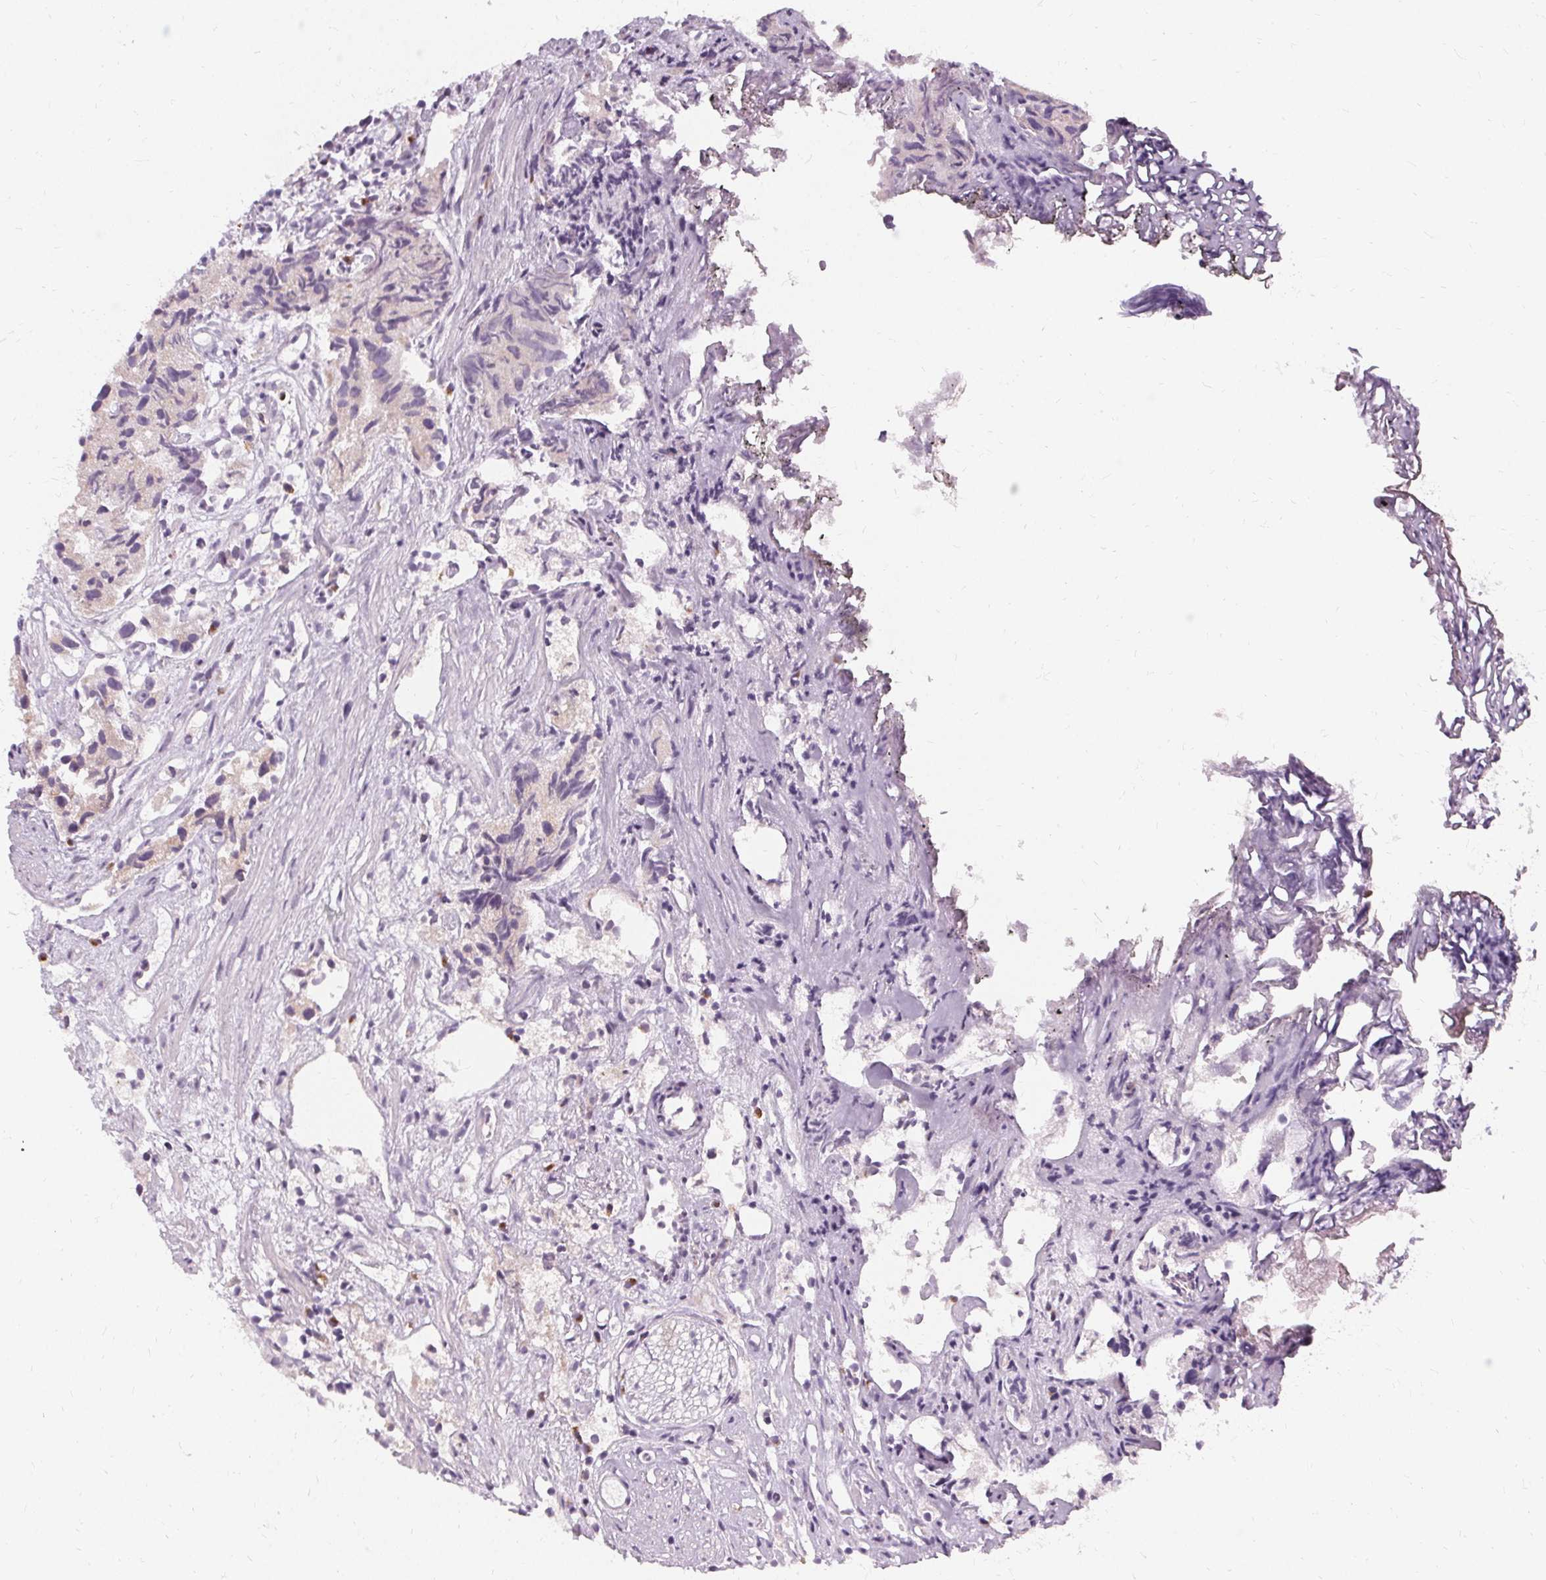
{"staining": {"intensity": "negative", "quantity": "none", "location": "none"}, "tissue": "prostate cancer", "cell_type": "Tumor cells", "image_type": "cancer", "snomed": [{"axis": "morphology", "description": "Adenocarcinoma, High grade"}, {"axis": "topography", "description": "Prostate"}], "caption": "High magnification brightfield microscopy of prostate cancer (high-grade adenocarcinoma) stained with DAB (3,3'-diaminobenzidine) (brown) and counterstained with hematoxylin (blue): tumor cells show no significant expression.", "gene": "FCRL3", "patient": {"sex": "male", "age": 68}}